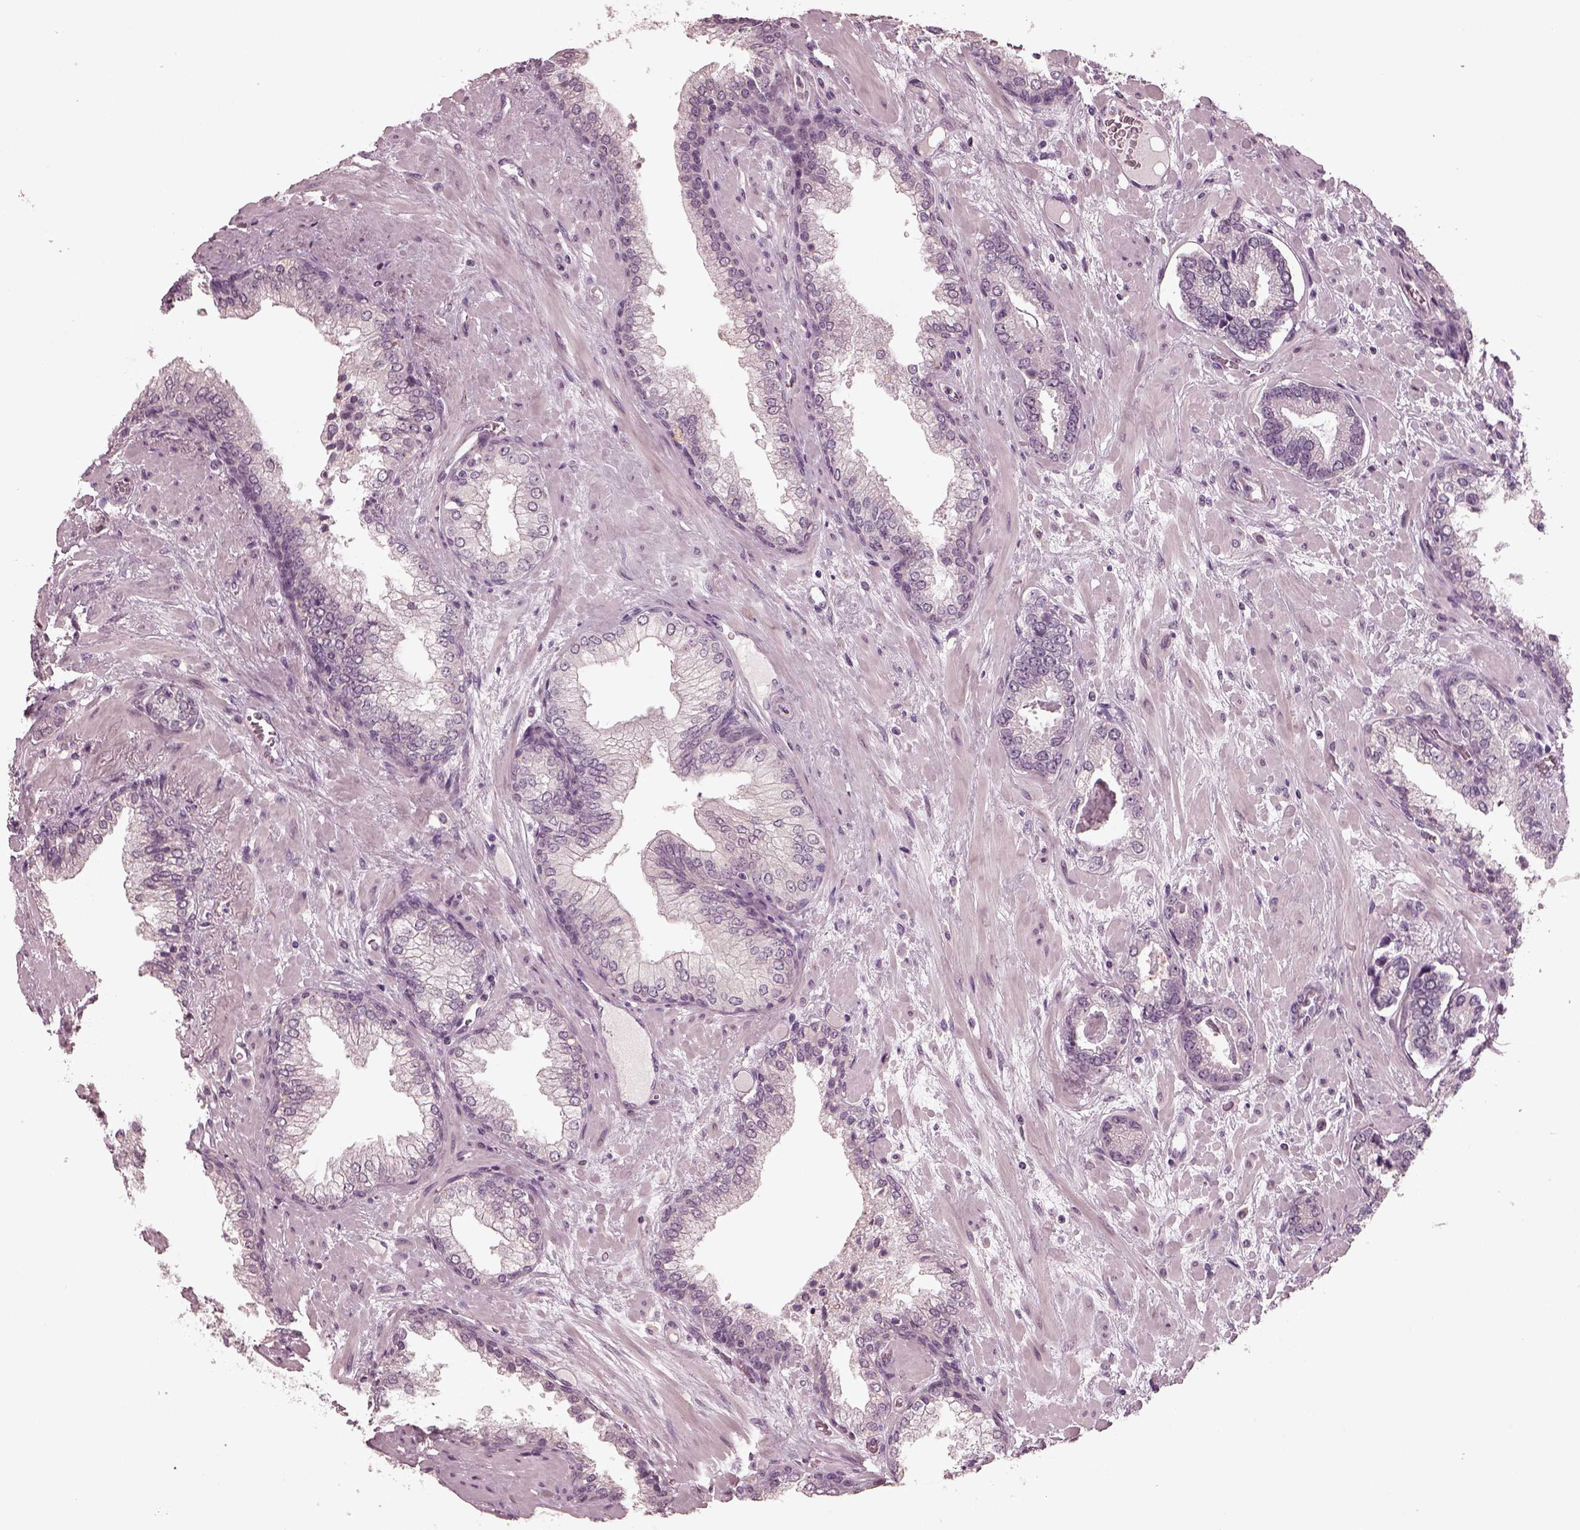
{"staining": {"intensity": "negative", "quantity": "none", "location": "none"}, "tissue": "prostate cancer", "cell_type": "Tumor cells", "image_type": "cancer", "snomed": [{"axis": "morphology", "description": "Adenocarcinoma, Low grade"}, {"axis": "topography", "description": "Prostate"}], "caption": "An image of human prostate cancer is negative for staining in tumor cells.", "gene": "RCVRN", "patient": {"sex": "male", "age": 61}}